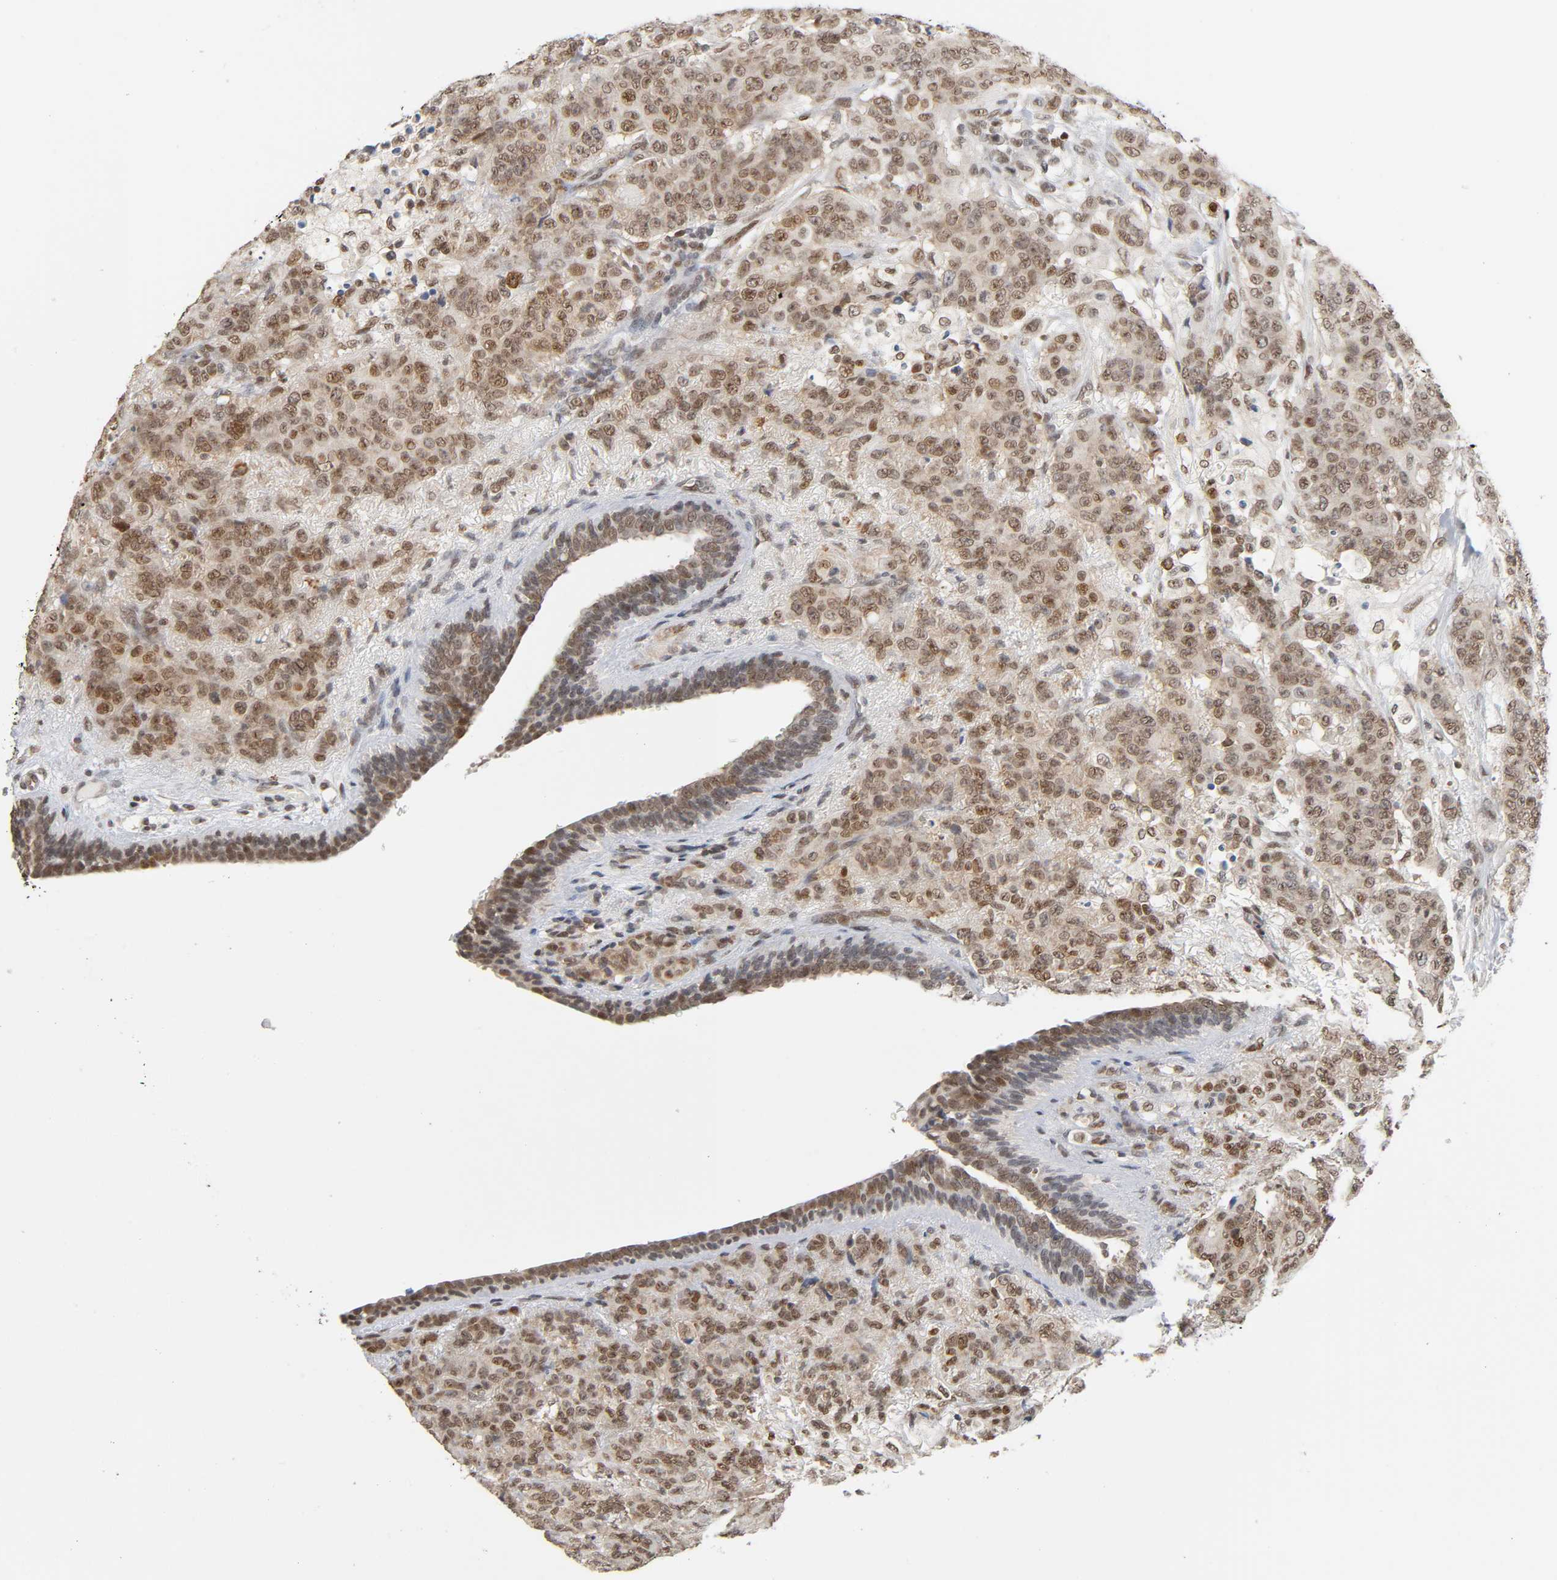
{"staining": {"intensity": "moderate", "quantity": ">75%", "location": "nuclear"}, "tissue": "breast cancer", "cell_type": "Tumor cells", "image_type": "cancer", "snomed": [{"axis": "morphology", "description": "Duct carcinoma"}, {"axis": "topography", "description": "Breast"}], "caption": "IHC (DAB) staining of infiltrating ductal carcinoma (breast) exhibits moderate nuclear protein expression in about >75% of tumor cells. The protein is stained brown, and the nuclei are stained in blue (DAB (3,3'-diaminobenzidine) IHC with brightfield microscopy, high magnification).", "gene": "SUMO1", "patient": {"sex": "female", "age": 40}}